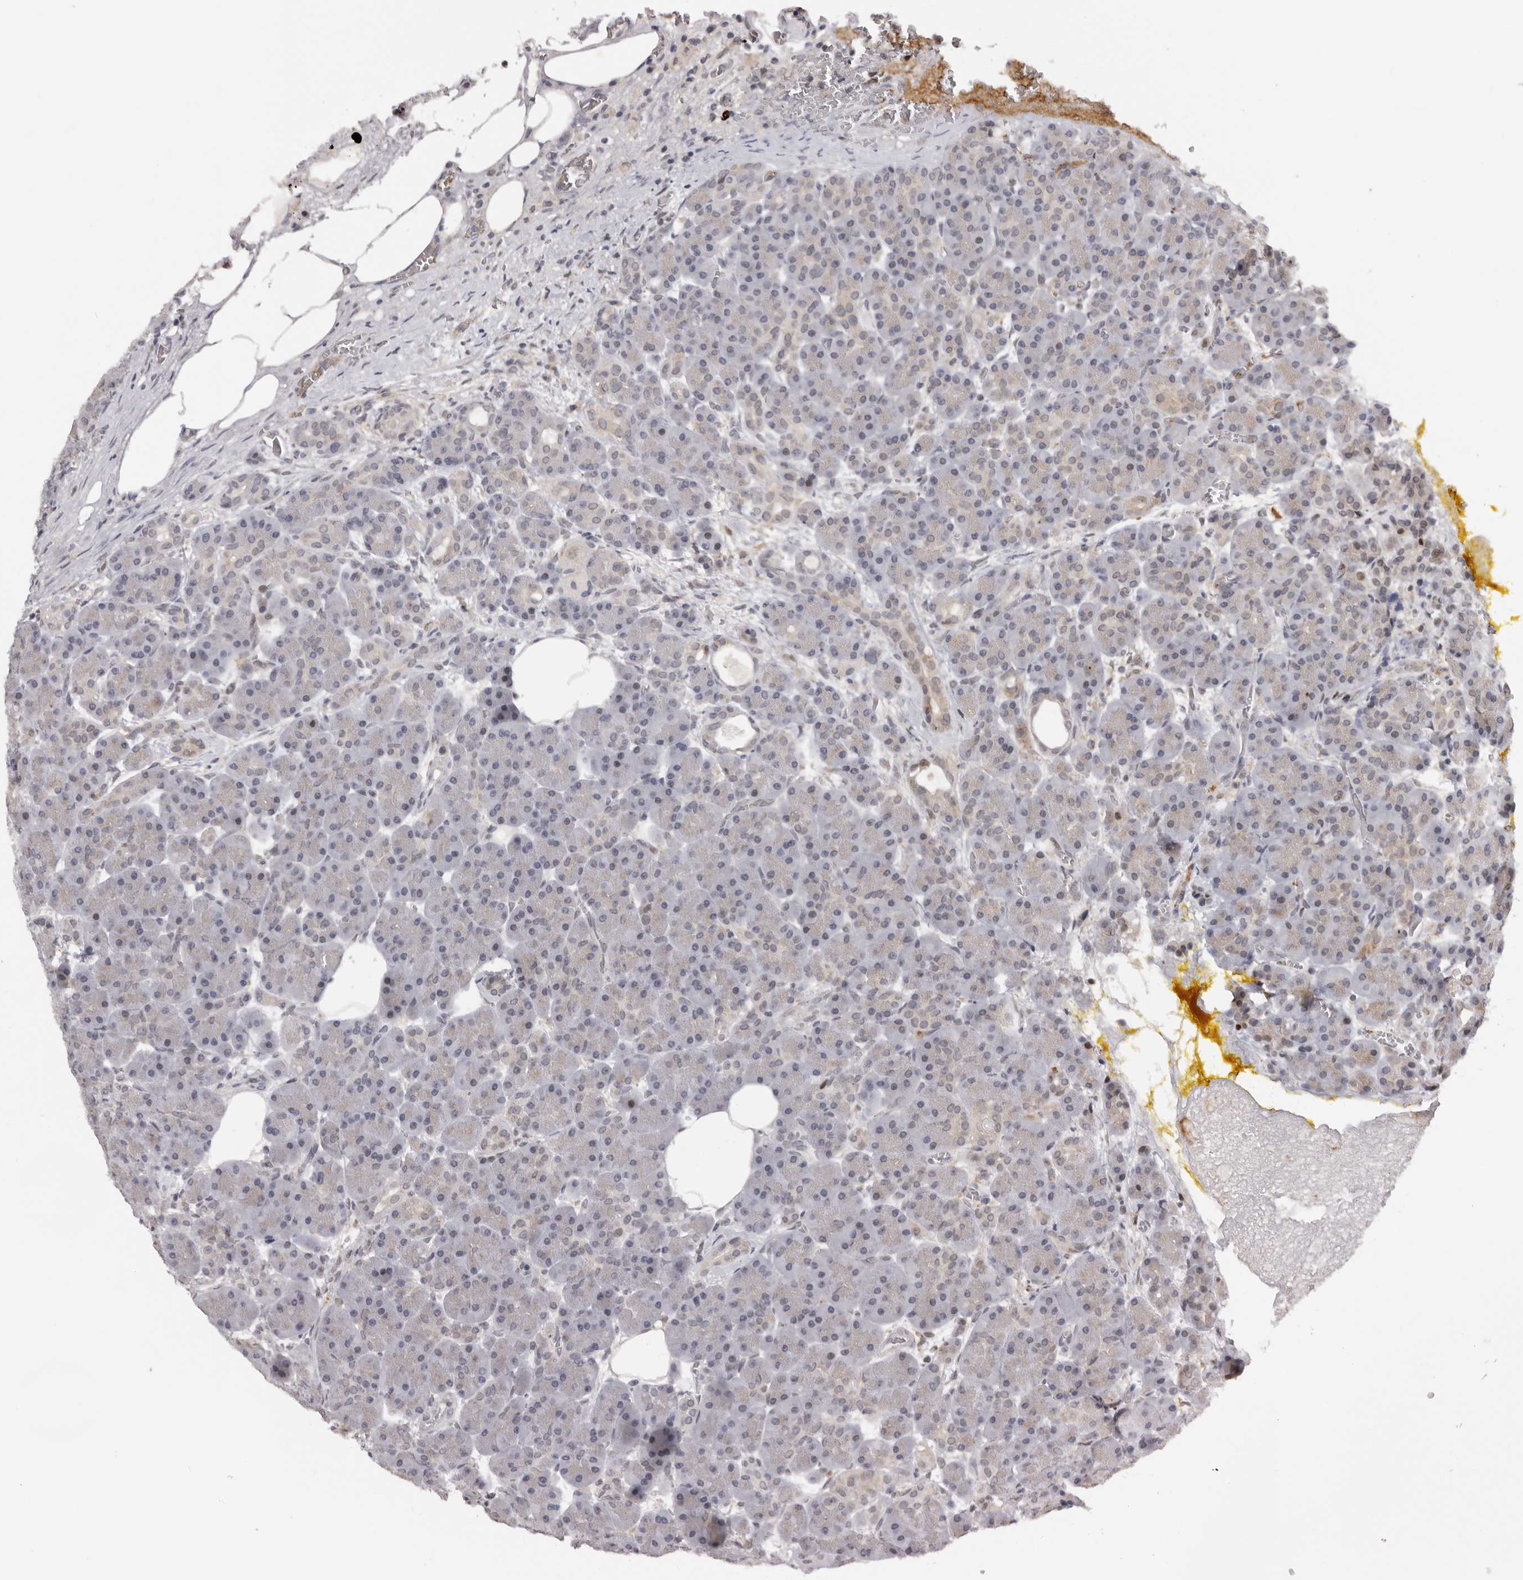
{"staining": {"intensity": "negative", "quantity": "none", "location": "none"}, "tissue": "pancreas", "cell_type": "Exocrine glandular cells", "image_type": "normal", "snomed": [{"axis": "morphology", "description": "Normal tissue, NOS"}, {"axis": "topography", "description": "Pancreas"}], "caption": "Pancreas was stained to show a protein in brown. There is no significant expression in exocrine glandular cells. (DAB immunohistochemistry (IHC) with hematoxylin counter stain).", "gene": "KIF2B", "patient": {"sex": "male", "age": 63}}